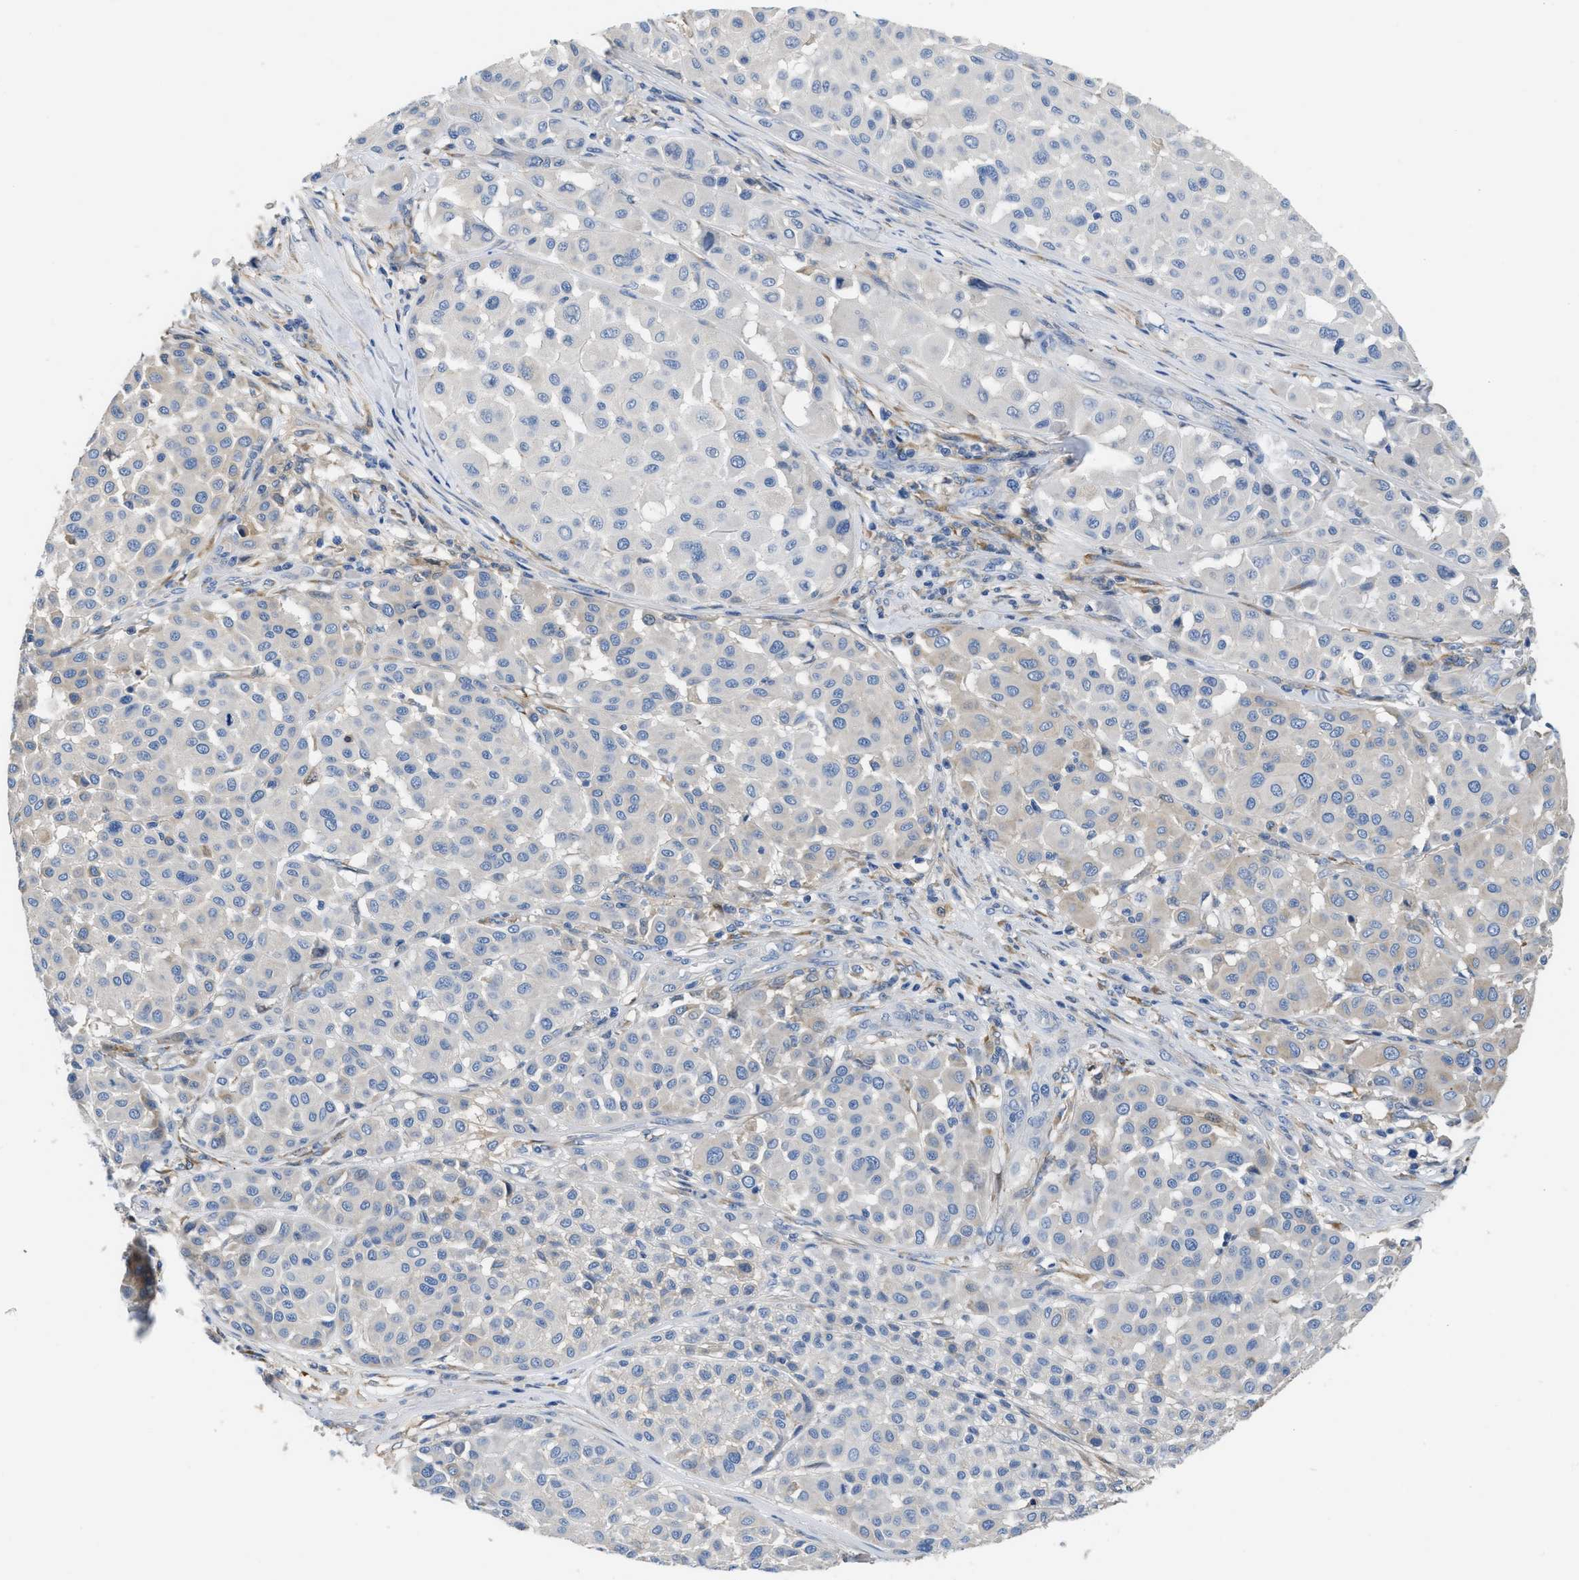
{"staining": {"intensity": "negative", "quantity": "none", "location": "none"}, "tissue": "melanoma", "cell_type": "Tumor cells", "image_type": "cancer", "snomed": [{"axis": "morphology", "description": "Malignant melanoma, Metastatic site"}, {"axis": "topography", "description": "Soft tissue"}], "caption": "The image displays no staining of tumor cells in melanoma.", "gene": "C1S", "patient": {"sex": "male", "age": 41}}